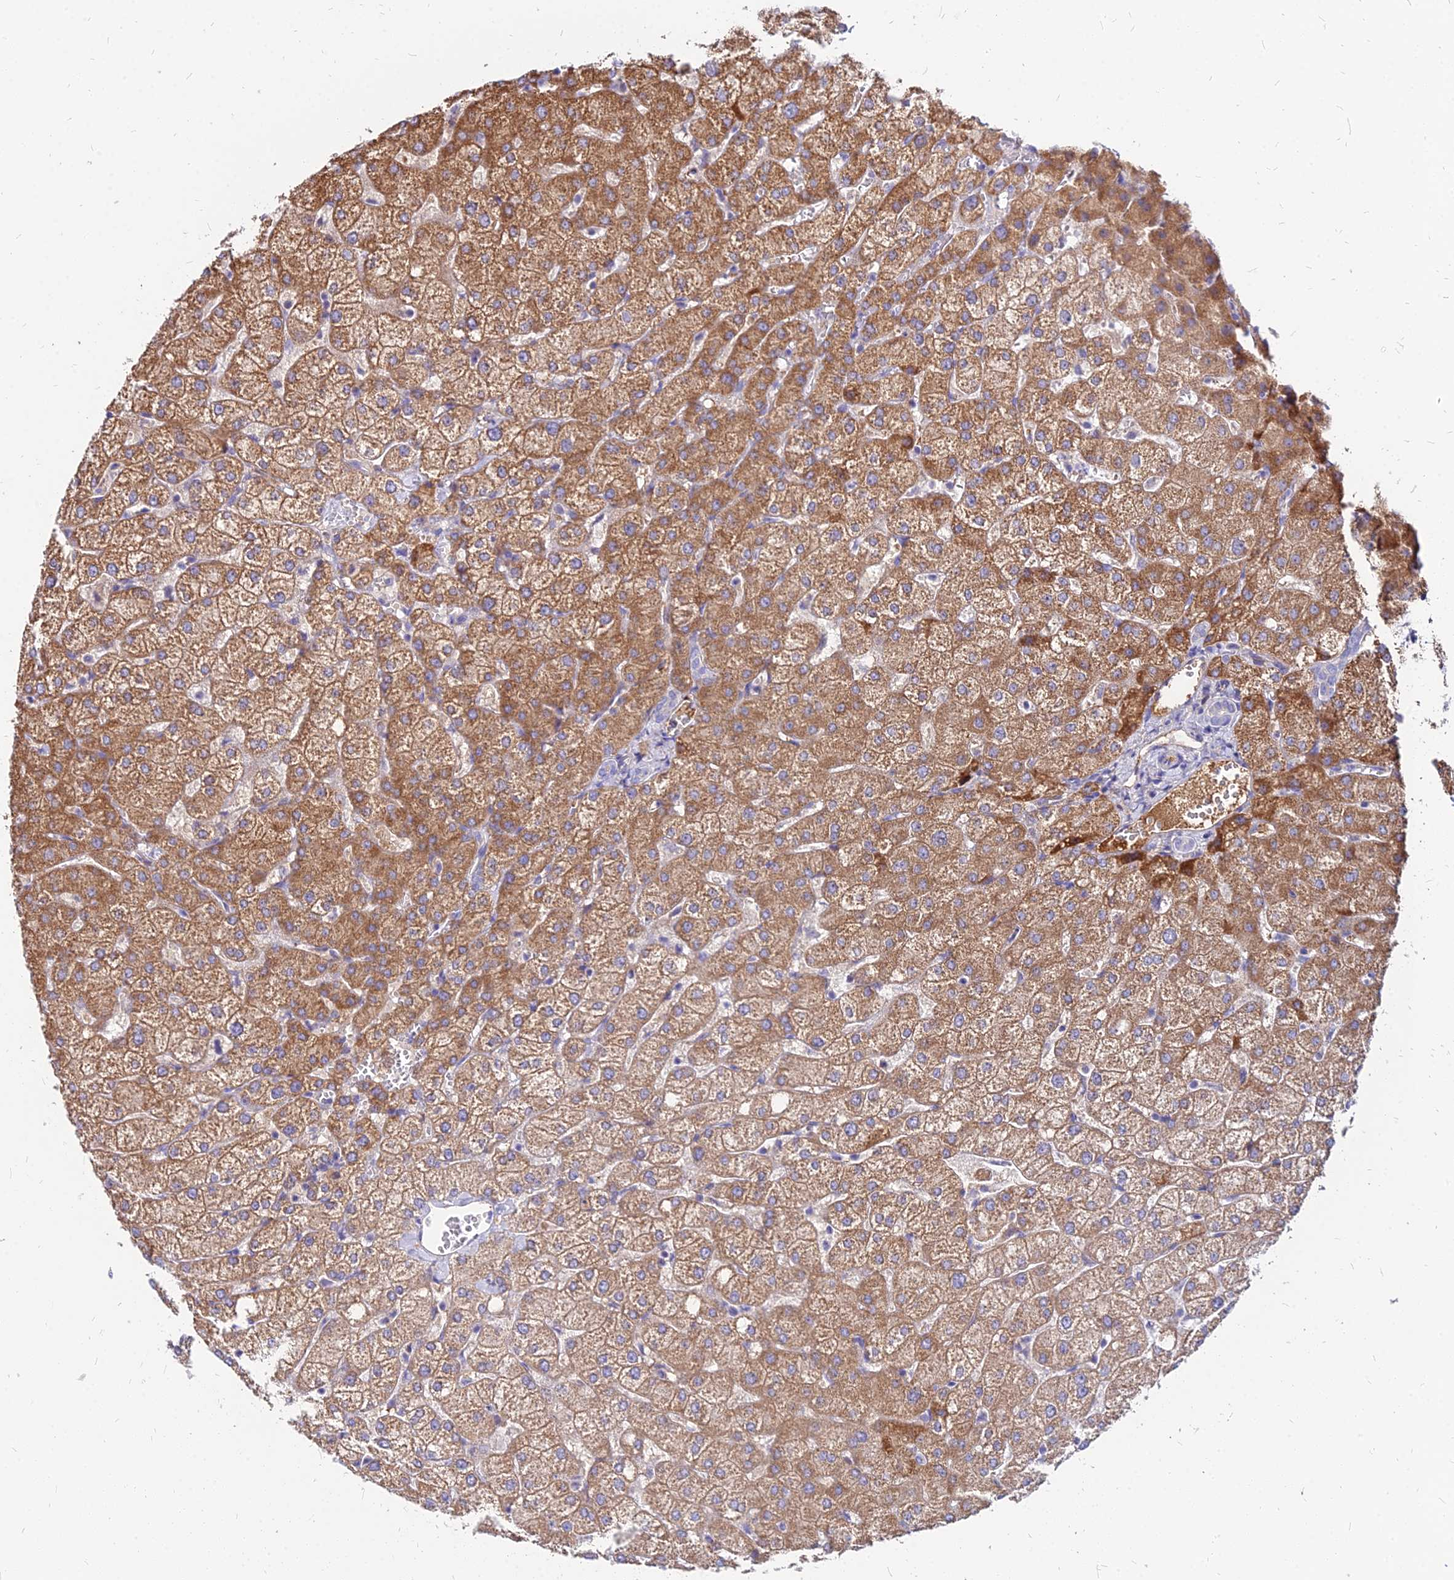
{"staining": {"intensity": "negative", "quantity": "none", "location": "none"}, "tissue": "liver", "cell_type": "Cholangiocytes", "image_type": "normal", "snomed": [{"axis": "morphology", "description": "Normal tissue, NOS"}, {"axis": "topography", "description": "Liver"}], "caption": "This is an immunohistochemistry (IHC) micrograph of unremarkable human liver. There is no staining in cholangiocytes.", "gene": "ACSM6", "patient": {"sex": "female", "age": 54}}